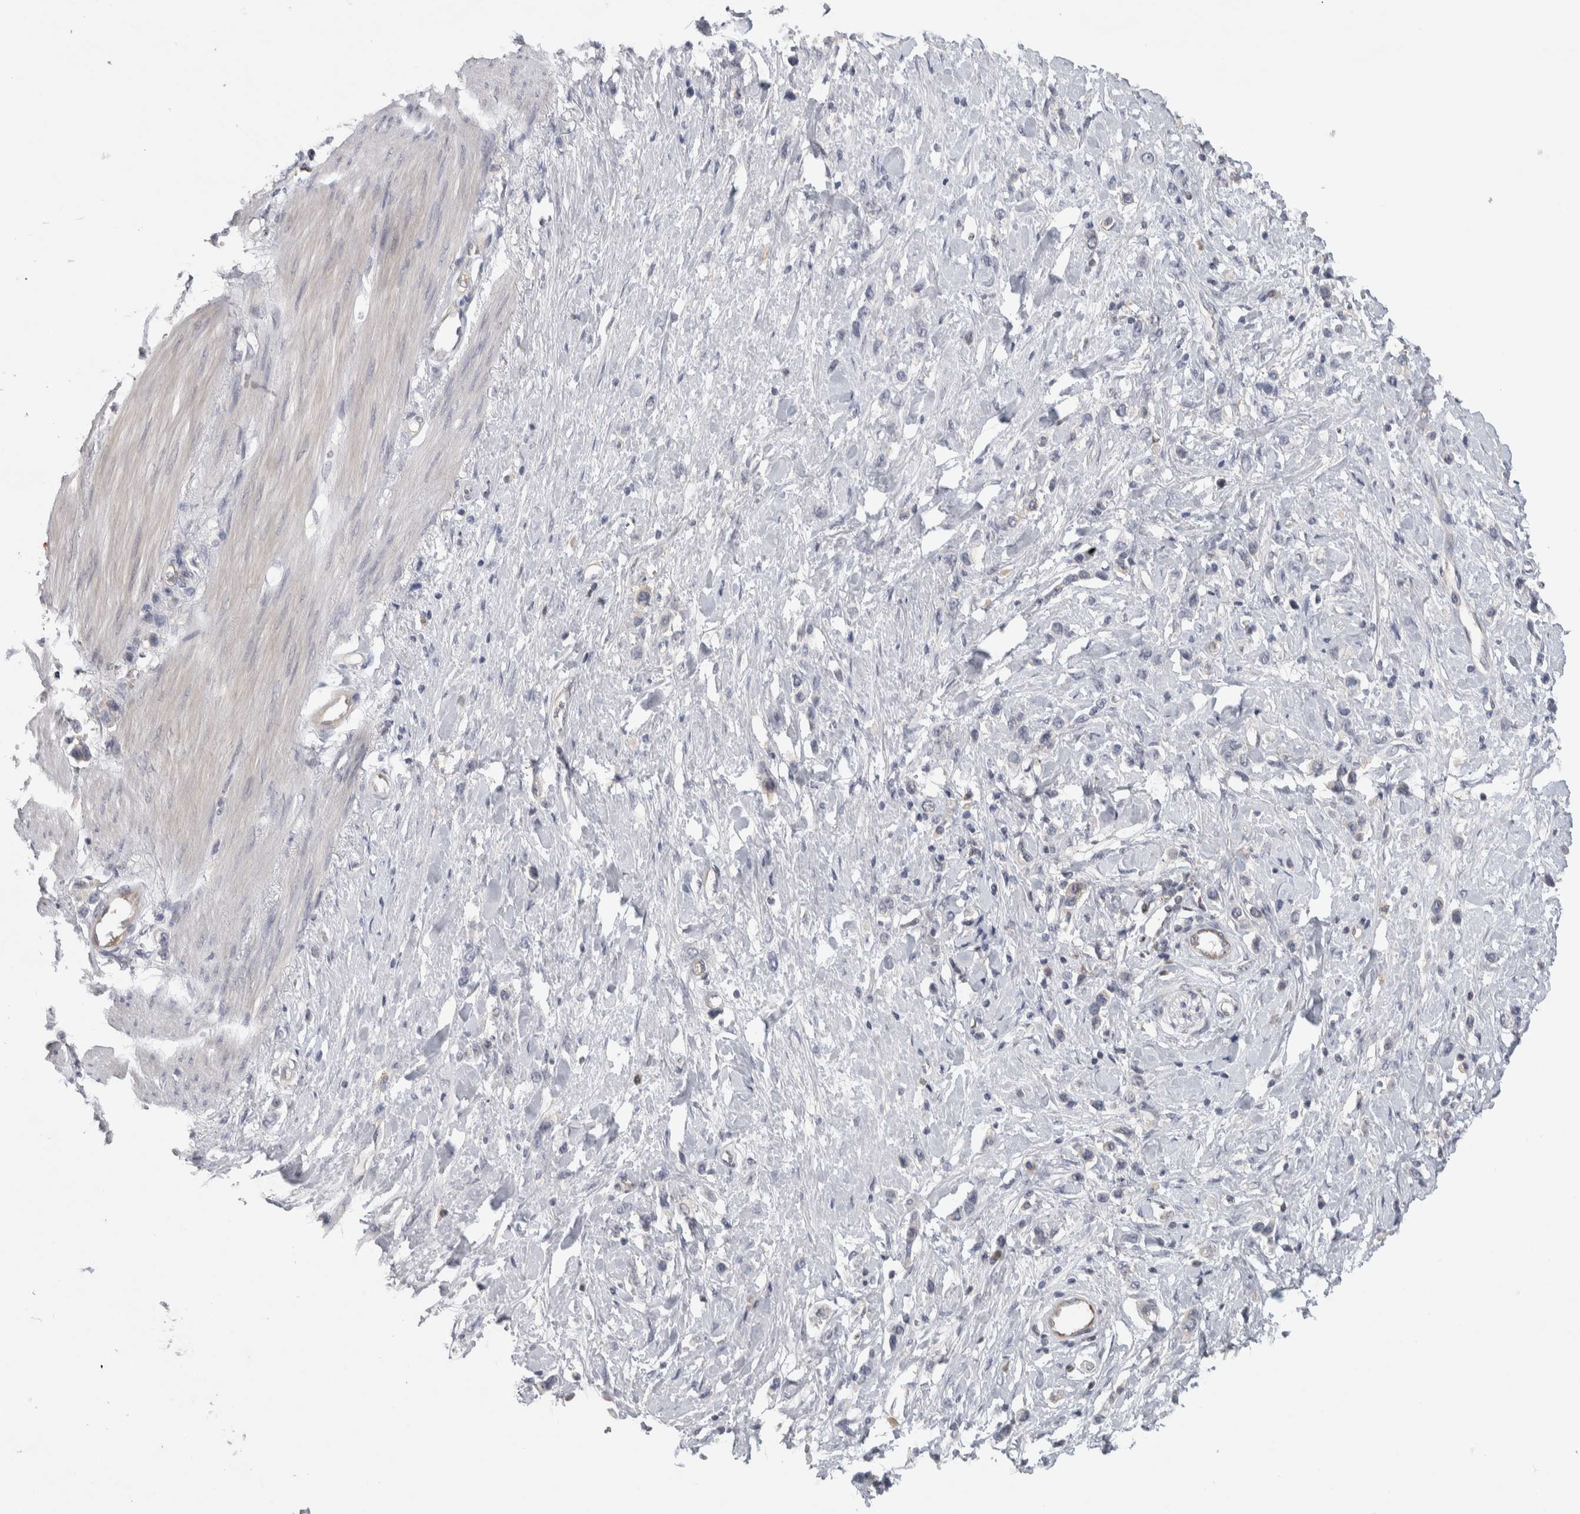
{"staining": {"intensity": "negative", "quantity": "none", "location": "none"}, "tissue": "stomach cancer", "cell_type": "Tumor cells", "image_type": "cancer", "snomed": [{"axis": "morphology", "description": "Adenocarcinoma, NOS"}, {"axis": "topography", "description": "Stomach"}], "caption": "Immunohistochemistry of stomach cancer (adenocarcinoma) reveals no positivity in tumor cells.", "gene": "NFKB2", "patient": {"sex": "female", "age": 65}}